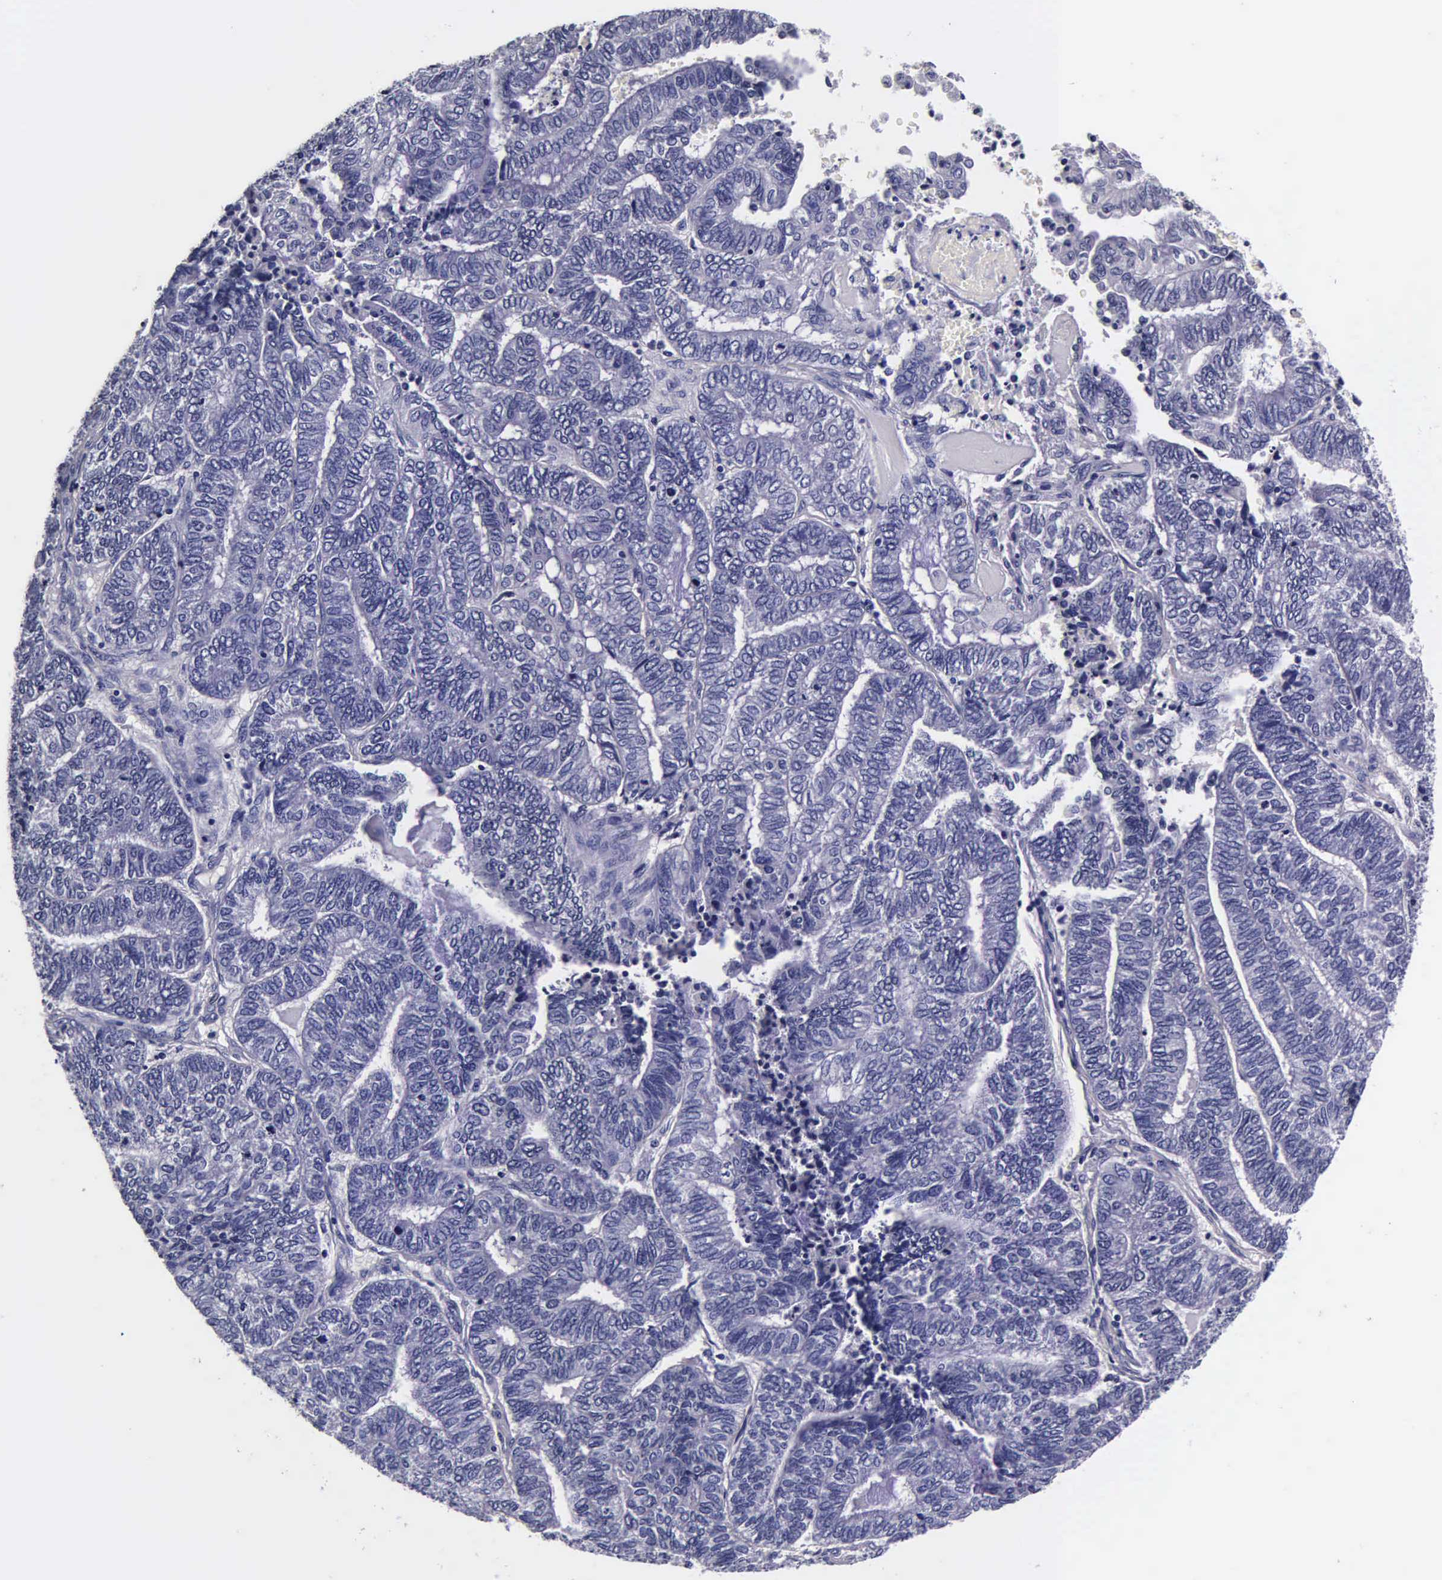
{"staining": {"intensity": "negative", "quantity": "none", "location": "none"}, "tissue": "endometrial cancer", "cell_type": "Tumor cells", "image_type": "cancer", "snomed": [{"axis": "morphology", "description": "Adenocarcinoma, NOS"}, {"axis": "topography", "description": "Uterus"}, {"axis": "topography", "description": "Endometrium"}], "caption": "IHC of human endometrial cancer displays no positivity in tumor cells. (Stains: DAB (3,3'-diaminobenzidine) immunohistochemistry (IHC) with hematoxylin counter stain, Microscopy: brightfield microscopy at high magnification).", "gene": "IAPP", "patient": {"sex": "female", "age": 70}}